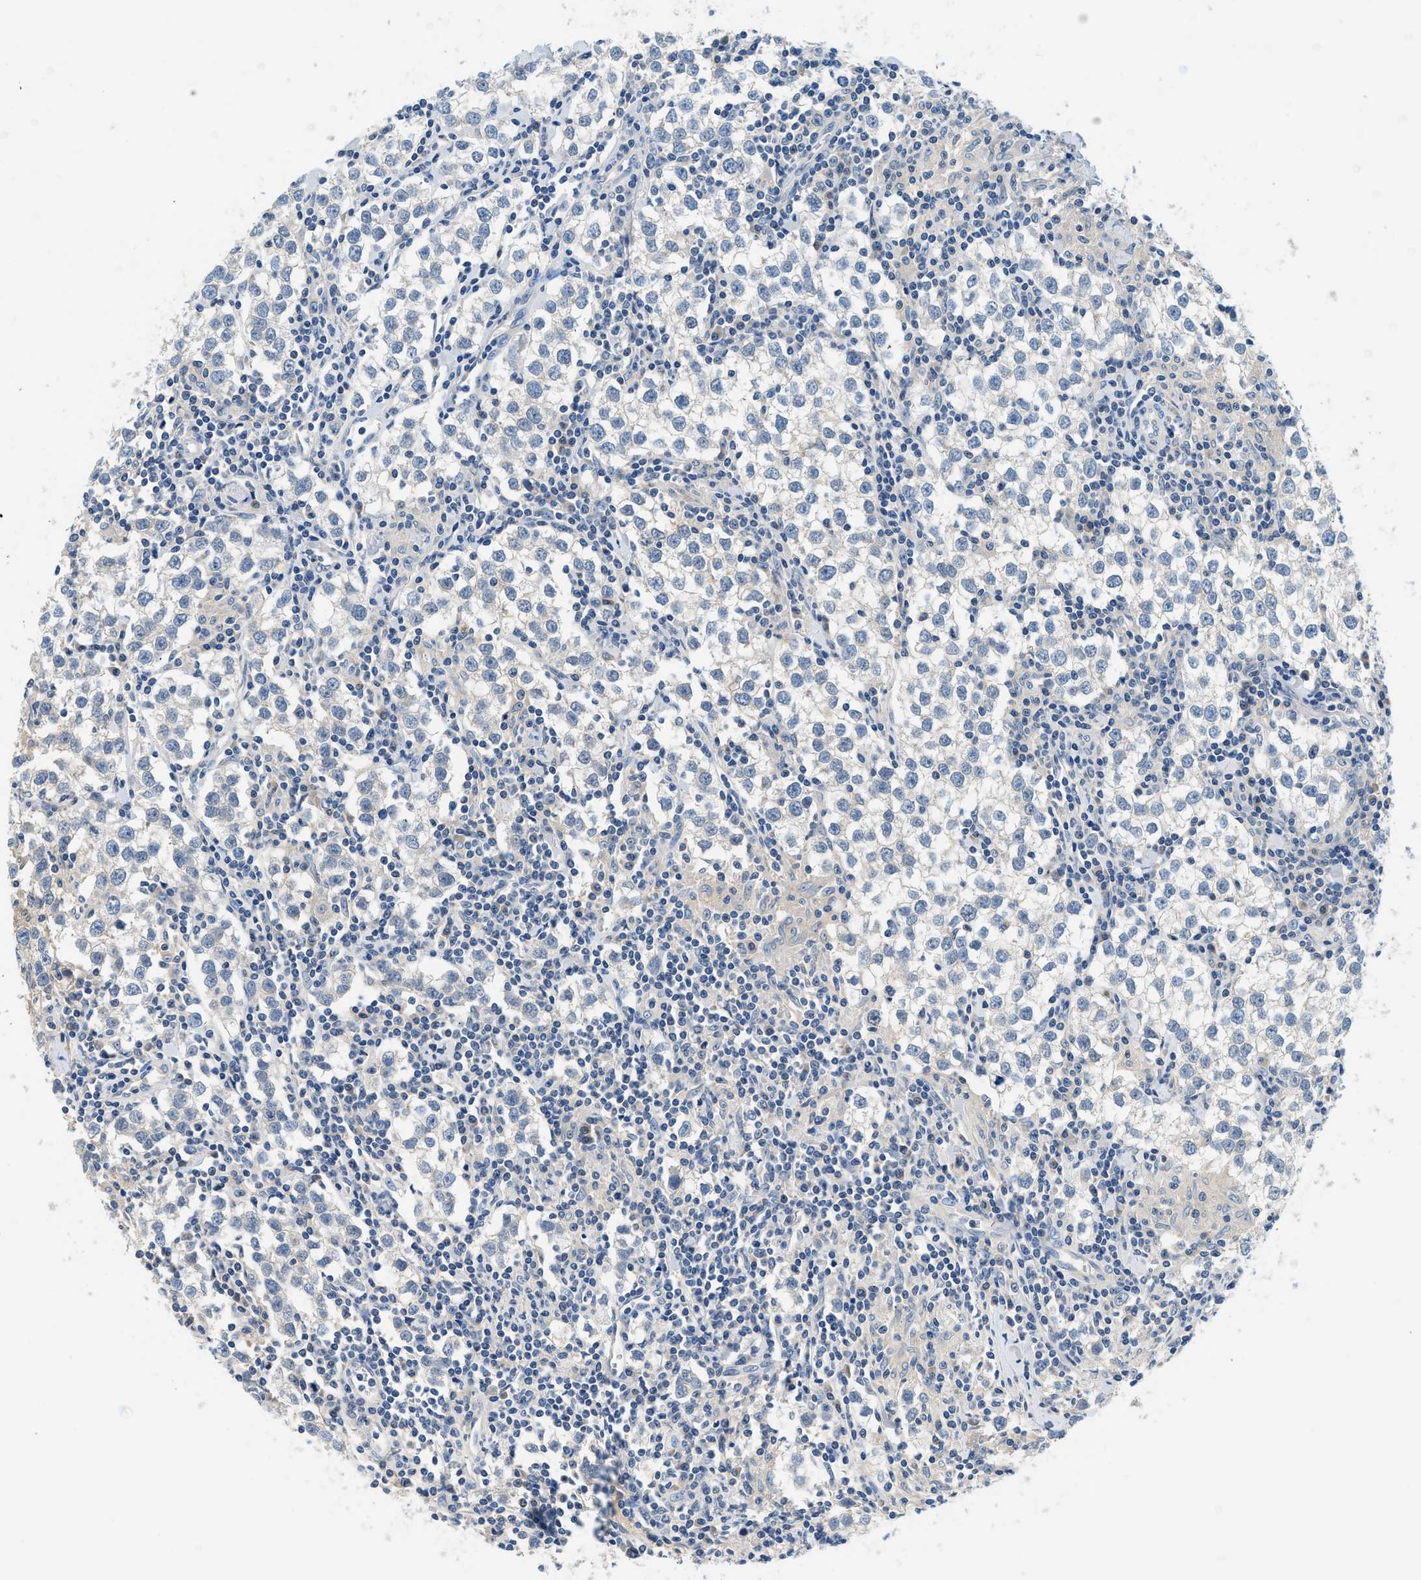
{"staining": {"intensity": "negative", "quantity": "none", "location": "none"}, "tissue": "testis cancer", "cell_type": "Tumor cells", "image_type": "cancer", "snomed": [{"axis": "morphology", "description": "Seminoma, NOS"}, {"axis": "morphology", "description": "Carcinoma, Embryonal, NOS"}, {"axis": "topography", "description": "Testis"}], "caption": "DAB (3,3'-diaminobenzidine) immunohistochemical staining of human testis seminoma exhibits no significant staining in tumor cells. (DAB IHC, high magnification).", "gene": "SLC35E1", "patient": {"sex": "male", "age": 36}}